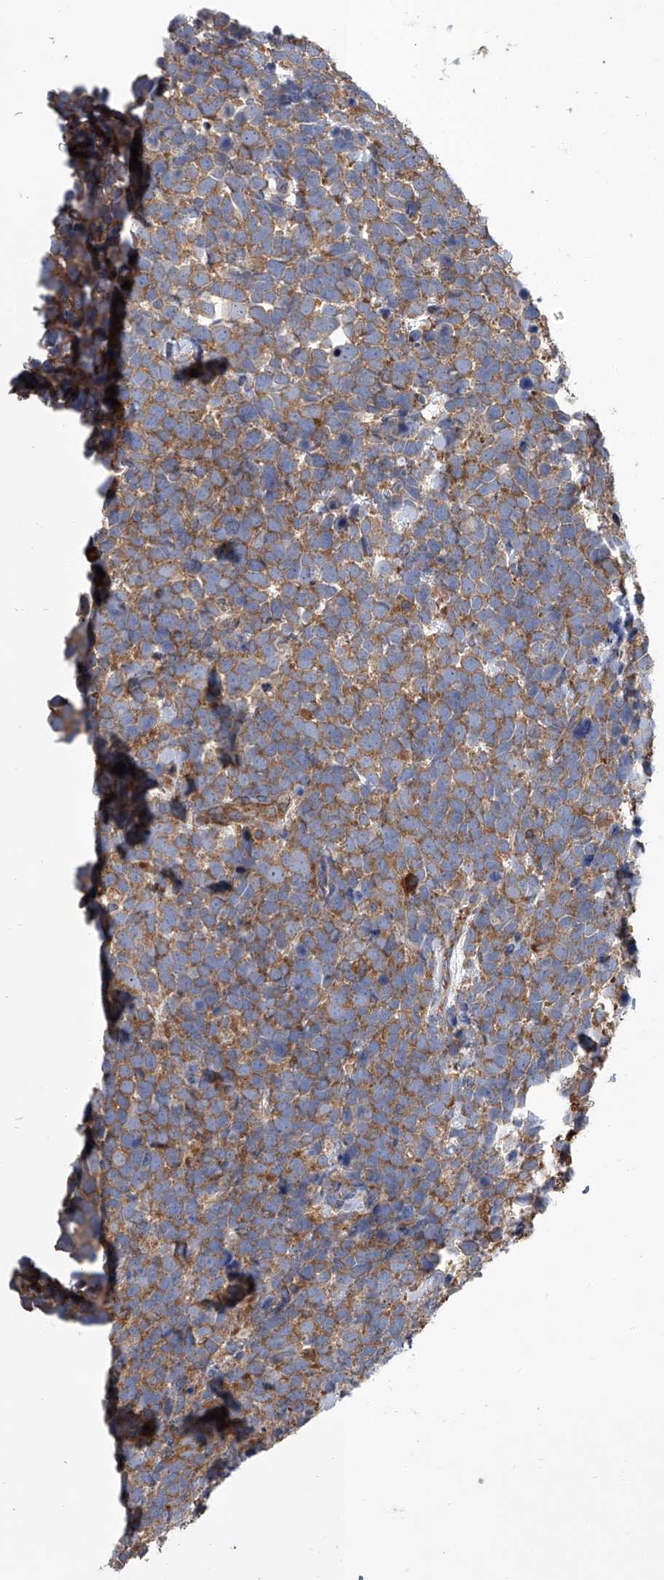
{"staining": {"intensity": "moderate", "quantity": ">75%", "location": "cytoplasmic/membranous"}, "tissue": "urothelial cancer", "cell_type": "Tumor cells", "image_type": "cancer", "snomed": [{"axis": "morphology", "description": "Urothelial carcinoma, High grade"}, {"axis": "topography", "description": "Urinary bladder"}], "caption": "Moderate cytoplasmic/membranous staining for a protein is appreciated in approximately >75% of tumor cells of urothelial cancer using immunohistochemistry.", "gene": "EIF2S2", "patient": {"sex": "female", "age": 82}}